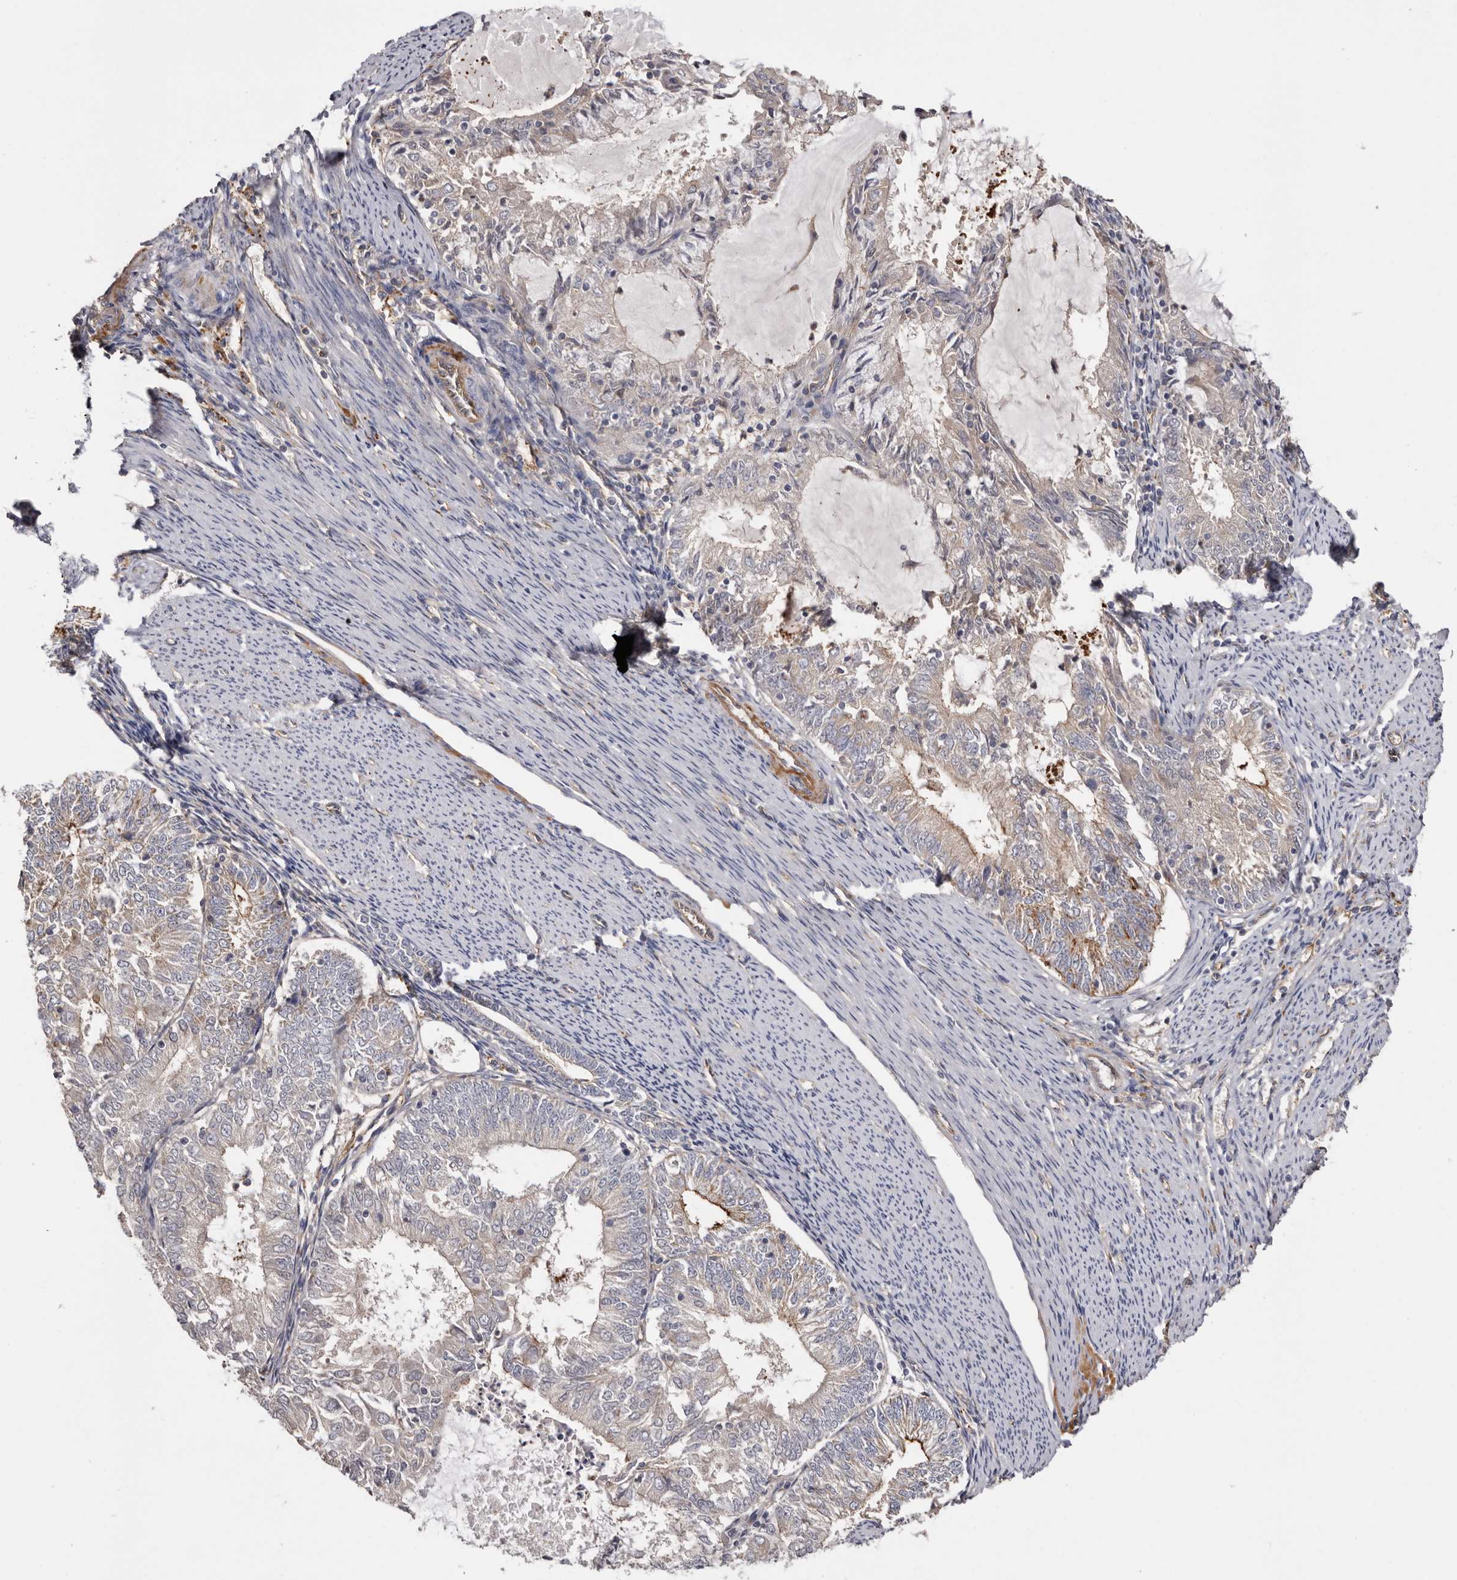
{"staining": {"intensity": "moderate", "quantity": "<25%", "location": "cytoplasmic/membranous"}, "tissue": "endometrial cancer", "cell_type": "Tumor cells", "image_type": "cancer", "snomed": [{"axis": "morphology", "description": "Adenocarcinoma, NOS"}, {"axis": "topography", "description": "Endometrium"}], "caption": "Tumor cells show low levels of moderate cytoplasmic/membranous expression in about <25% of cells in human endometrial adenocarcinoma. (brown staining indicates protein expression, while blue staining denotes nuclei).", "gene": "INKA2", "patient": {"sex": "female", "age": 57}}